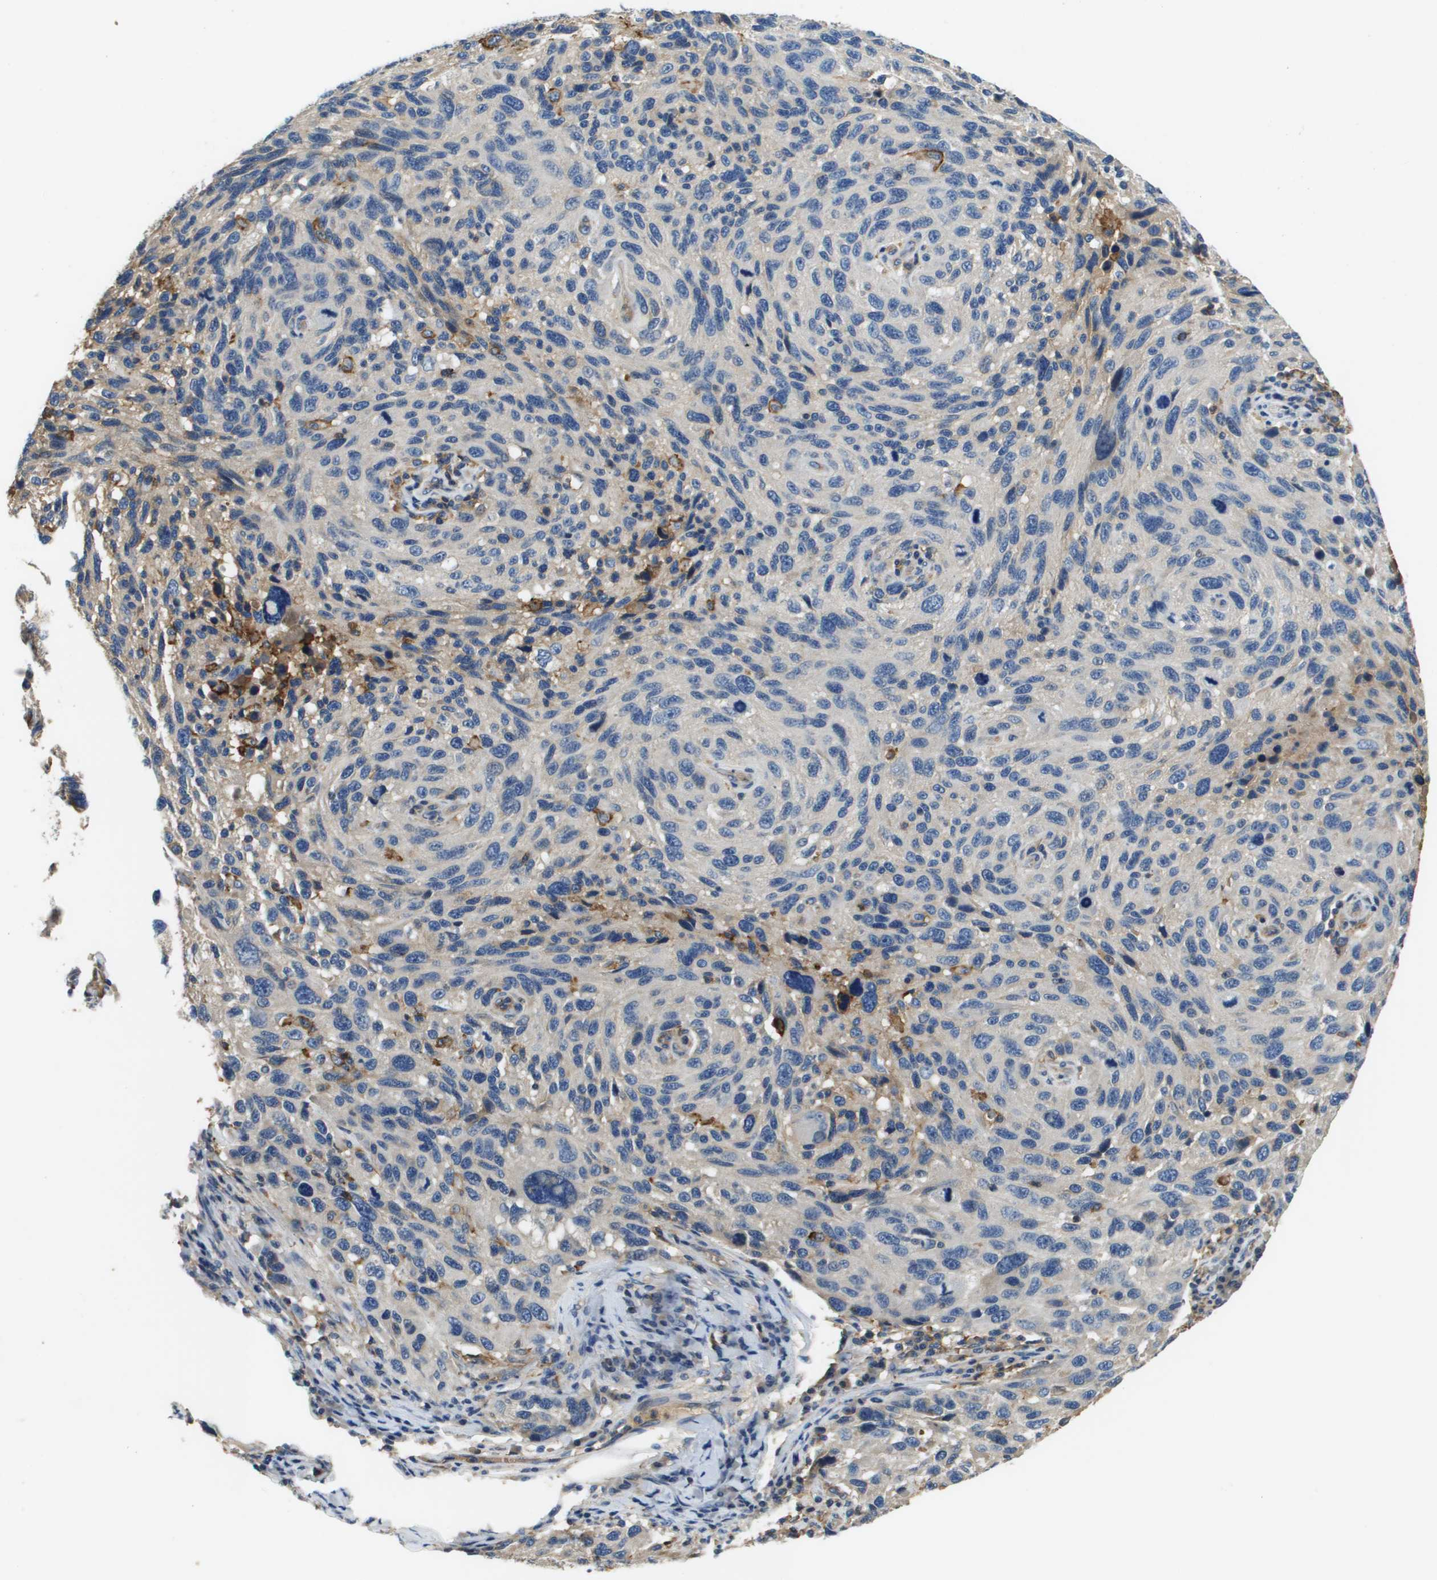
{"staining": {"intensity": "negative", "quantity": "none", "location": "none"}, "tissue": "melanoma", "cell_type": "Tumor cells", "image_type": "cancer", "snomed": [{"axis": "morphology", "description": "Malignant melanoma, NOS"}, {"axis": "topography", "description": "Skin"}], "caption": "Tumor cells show no significant protein expression in malignant melanoma.", "gene": "SLC16A3", "patient": {"sex": "male", "age": 53}}